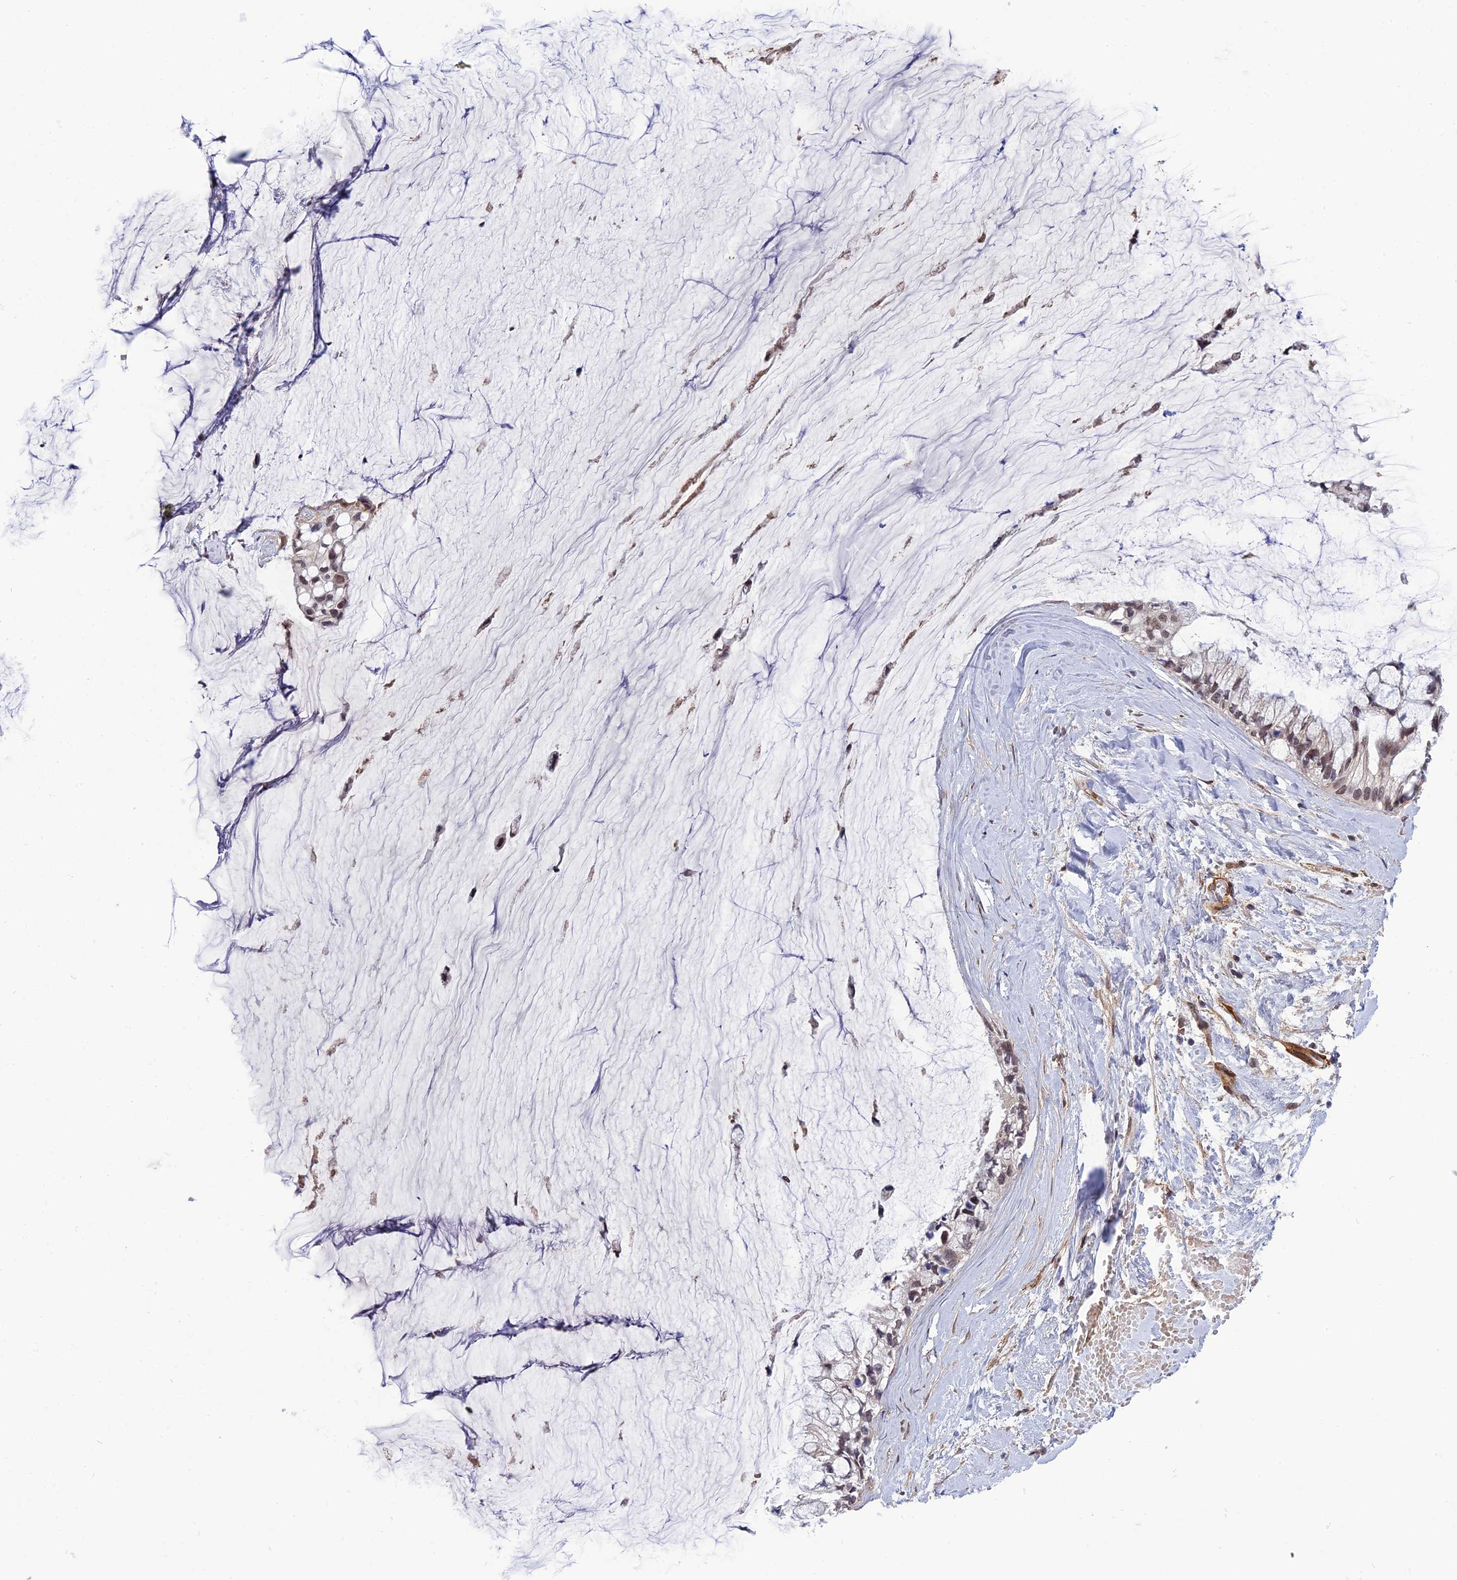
{"staining": {"intensity": "weak", "quantity": ">75%", "location": "nuclear"}, "tissue": "ovarian cancer", "cell_type": "Tumor cells", "image_type": "cancer", "snomed": [{"axis": "morphology", "description": "Cystadenocarcinoma, mucinous, NOS"}, {"axis": "topography", "description": "Ovary"}], "caption": "Mucinous cystadenocarcinoma (ovarian) tissue reveals weak nuclear staining in about >75% of tumor cells", "gene": "REXO1", "patient": {"sex": "female", "age": 39}}